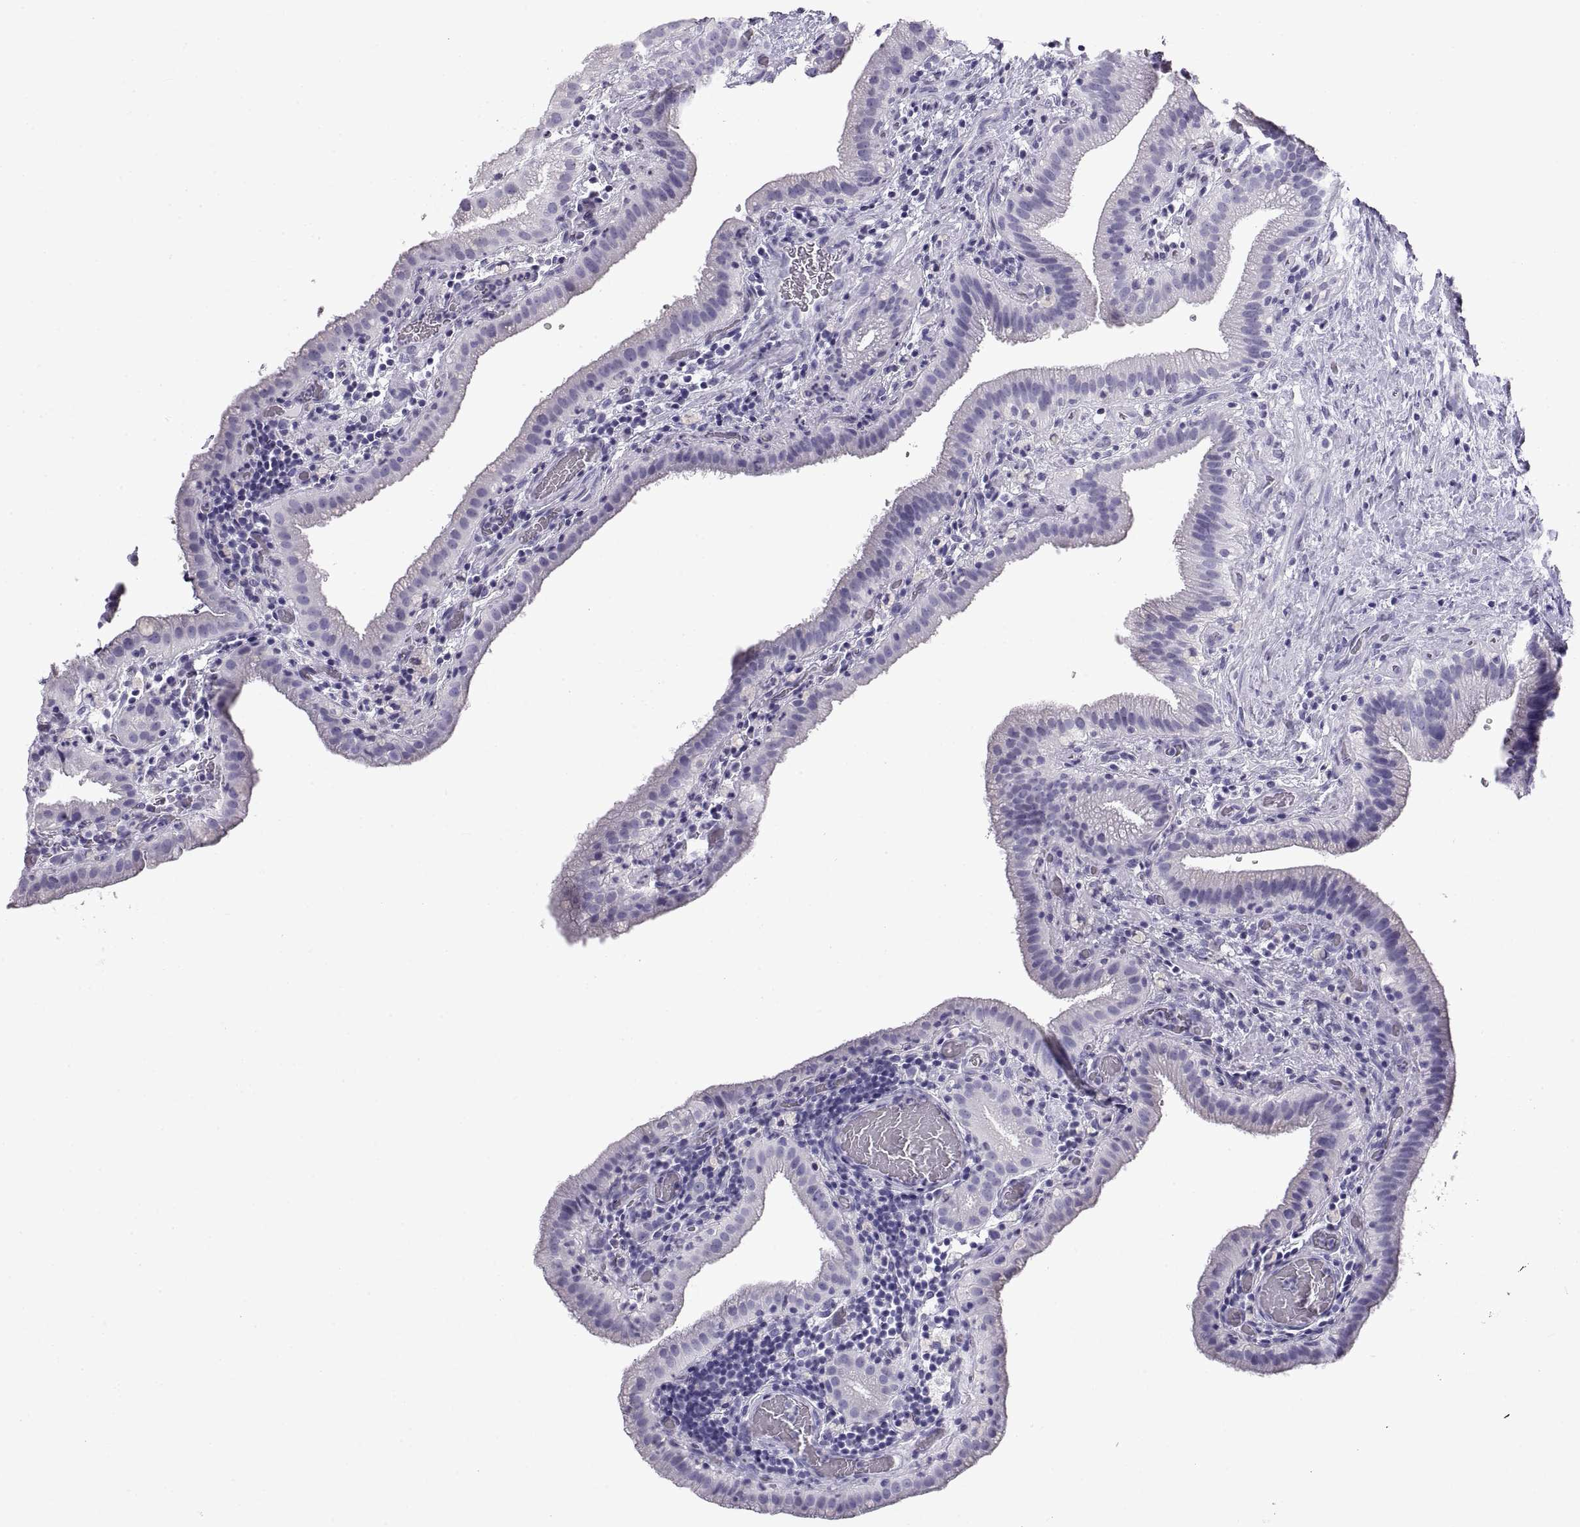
{"staining": {"intensity": "negative", "quantity": "none", "location": "none"}, "tissue": "gallbladder", "cell_type": "Glandular cells", "image_type": "normal", "snomed": [{"axis": "morphology", "description": "Normal tissue, NOS"}, {"axis": "topography", "description": "Gallbladder"}], "caption": "Immunohistochemistry of unremarkable human gallbladder demonstrates no positivity in glandular cells.", "gene": "RLBP1", "patient": {"sex": "male", "age": 62}}